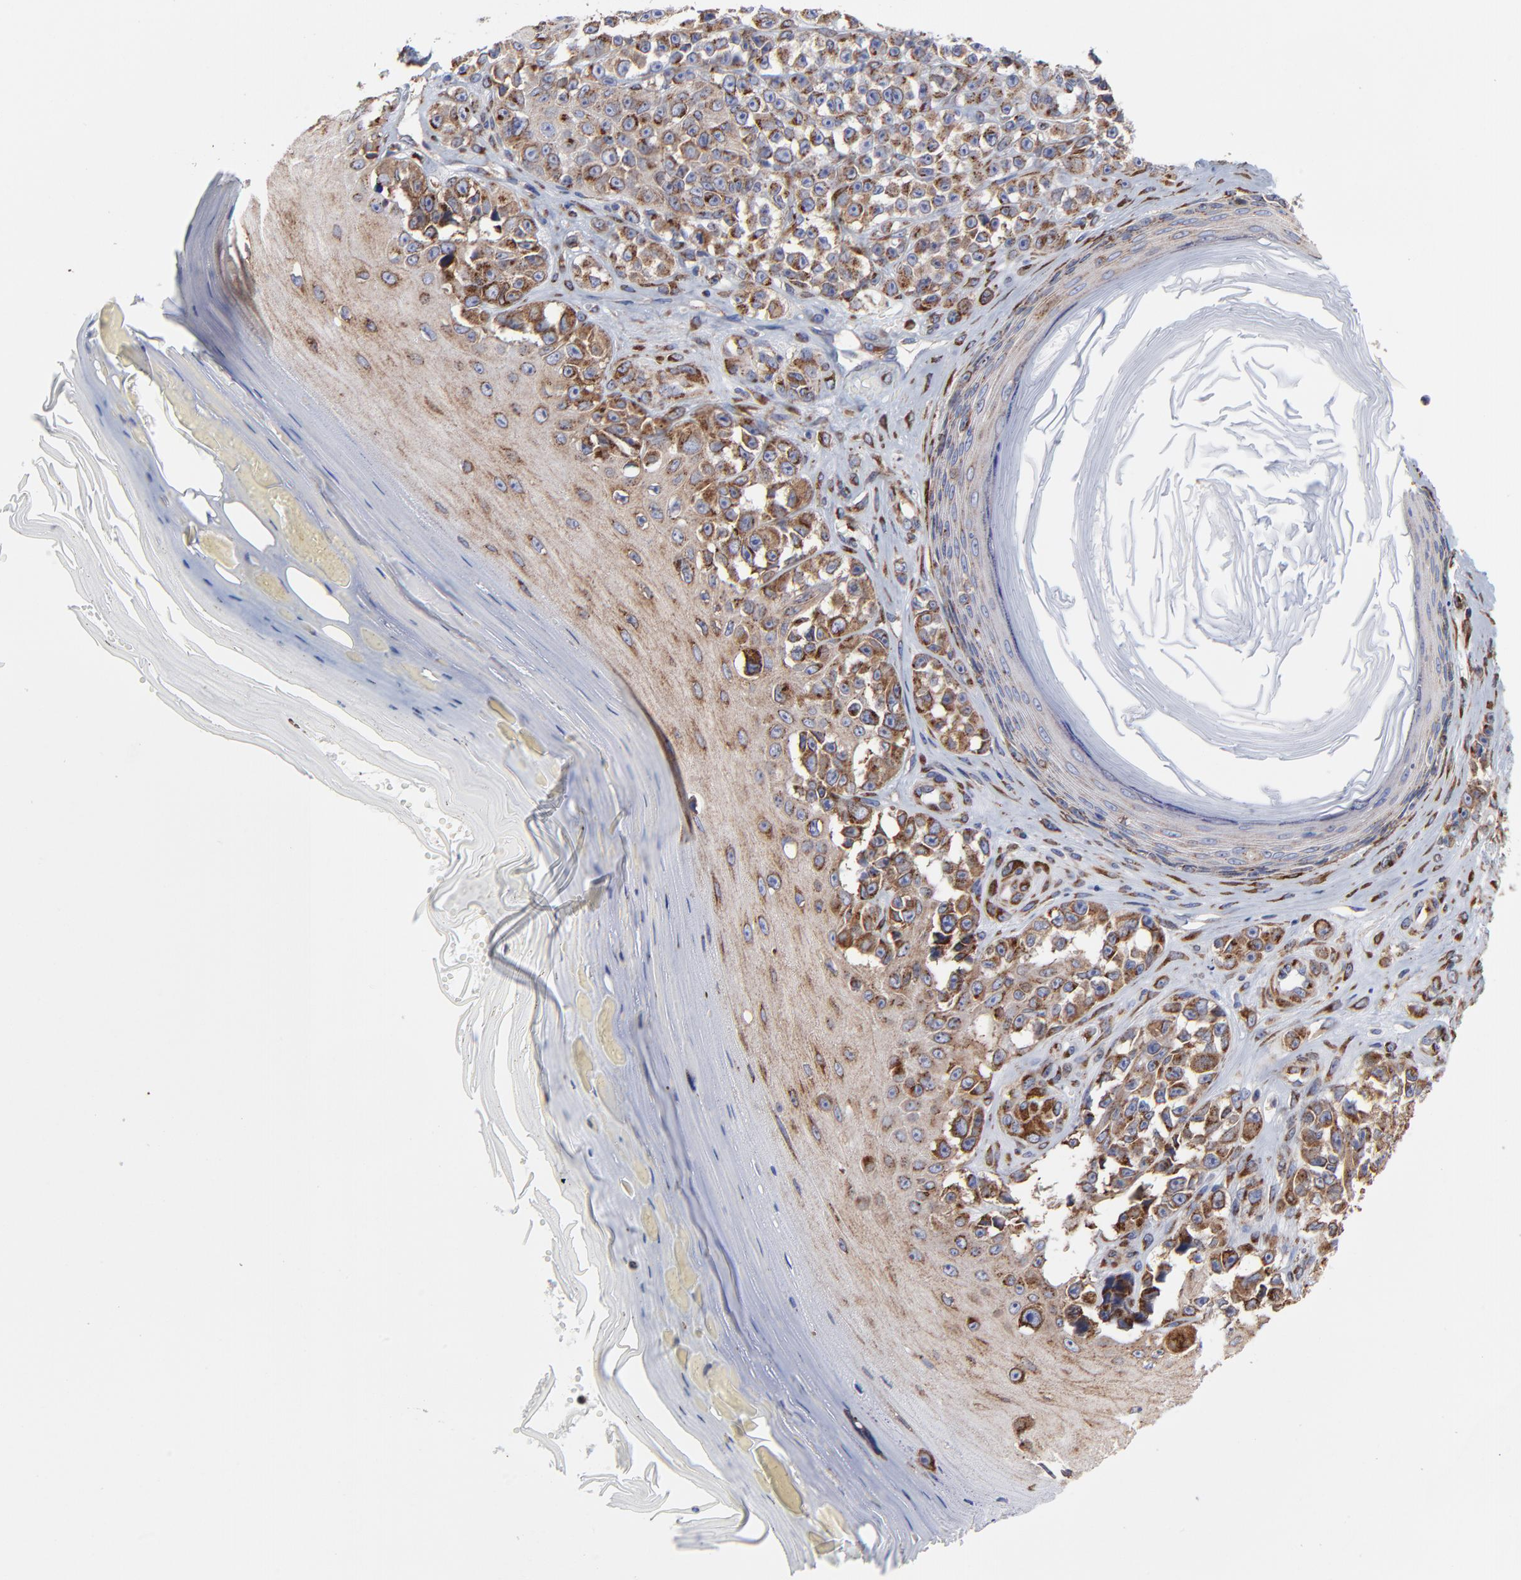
{"staining": {"intensity": "weak", "quantity": ">75%", "location": "cytoplasmic/membranous"}, "tissue": "melanoma", "cell_type": "Tumor cells", "image_type": "cancer", "snomed": [{"axis": "morphology", "description": "Malignant melanoma, NOS"}, {"axis": "topography", "description": "Skin"}], "caption": "Immunohistochemistry histopathology image of neoplastic tissue: human malignant melanoma stained using immunohistochemistry (IHC) demonstrates low levels of weak protein expression localized specifically in the cytoplasmic/membranous of tumor cells, appearing as a cytoplasmic/membranous brown color.", "gene": "LMAN1", "patient": {"sex": "female", "age": 82}}